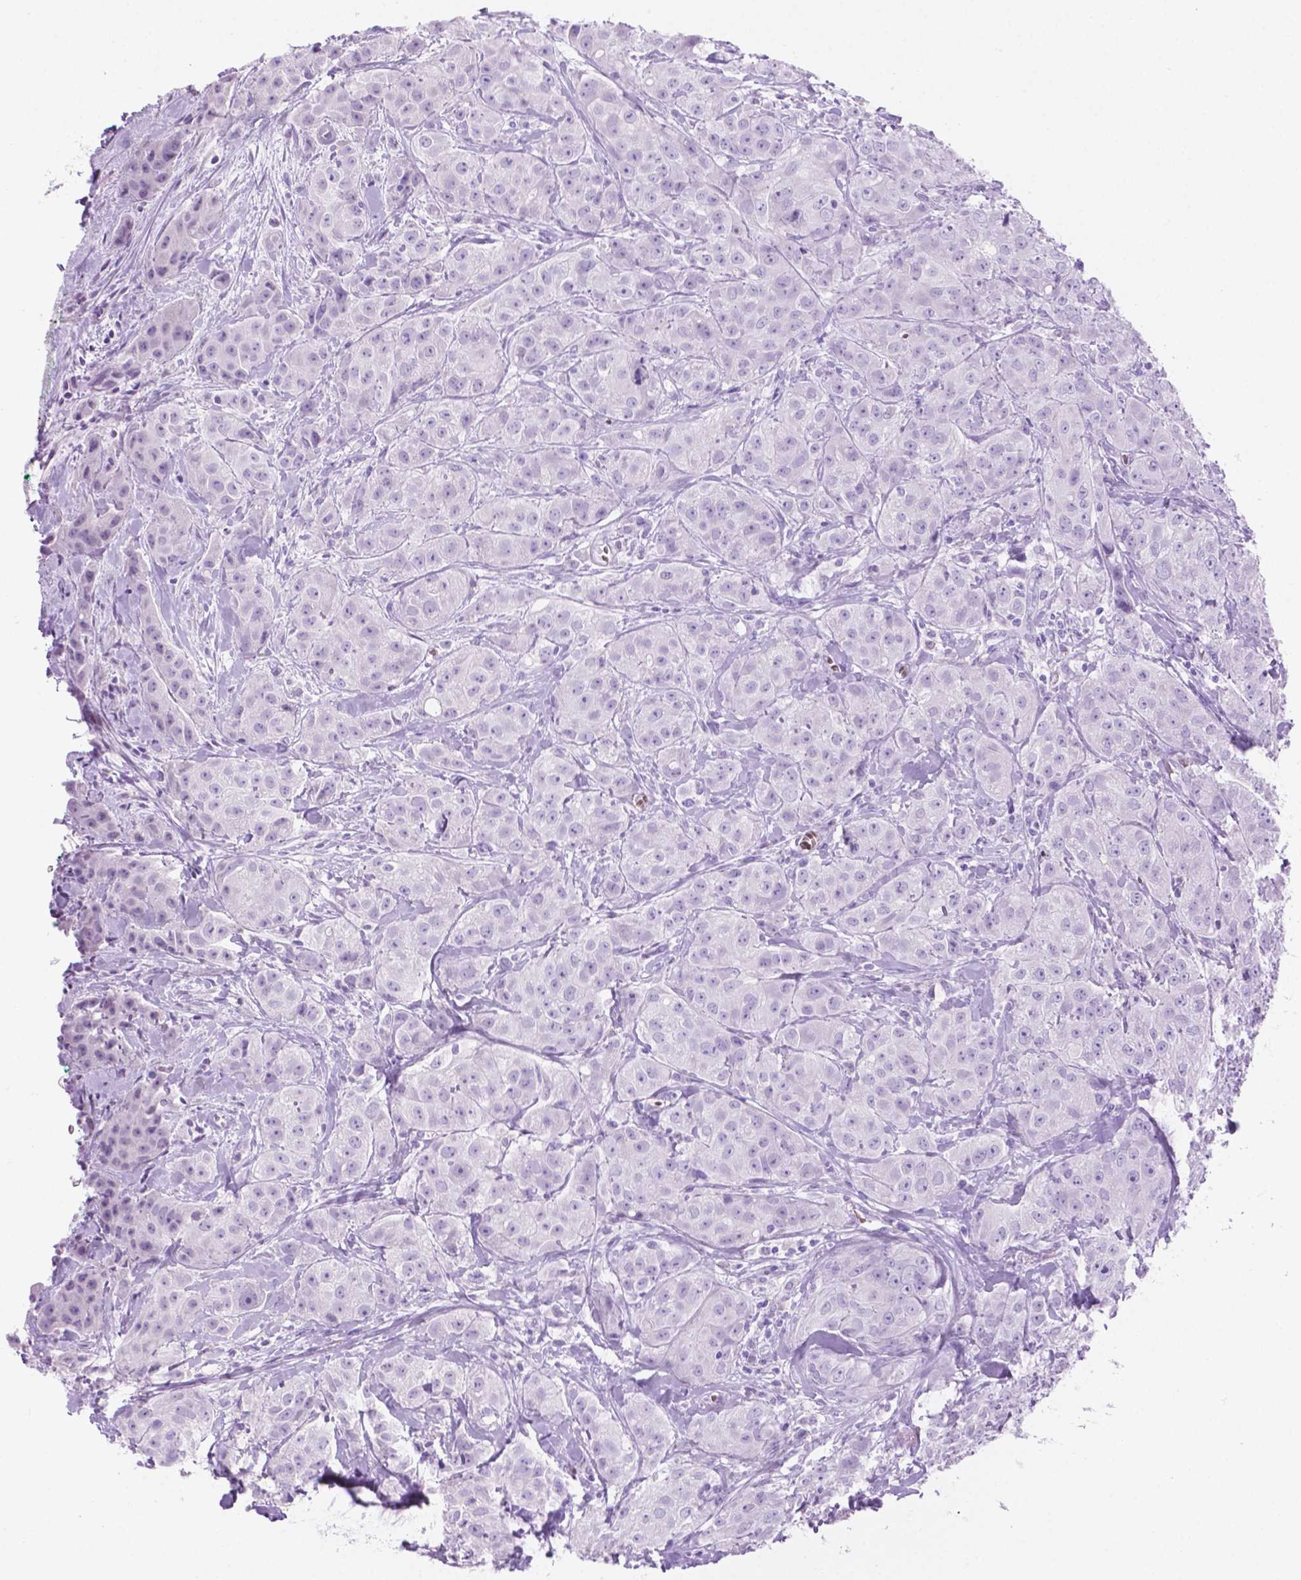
{"staining": {"intensity": "negative", "quantity": "none", "location": "none"}, "tissue": "breast cancer", "cell_type": "Tumor cells", "image_type": "cancer", "snomed": [{"axis": "morphology", "description": "Duct carcinoma"}, {"axis": "topography", "description": "Breast"}], "caption": "DAB (3,3'-diaminobenzidine) immunohistochemical staining of human breast cancer (infiltrating ductal carcinoma) shows no significant staining in tumor cells. (DAB (3,3'-diaminobenzidine) immunohistochemistry with hematoxylin counter stain).", "gene": "GRIN2B", "patient": {"sex": "female", "age": 43}}